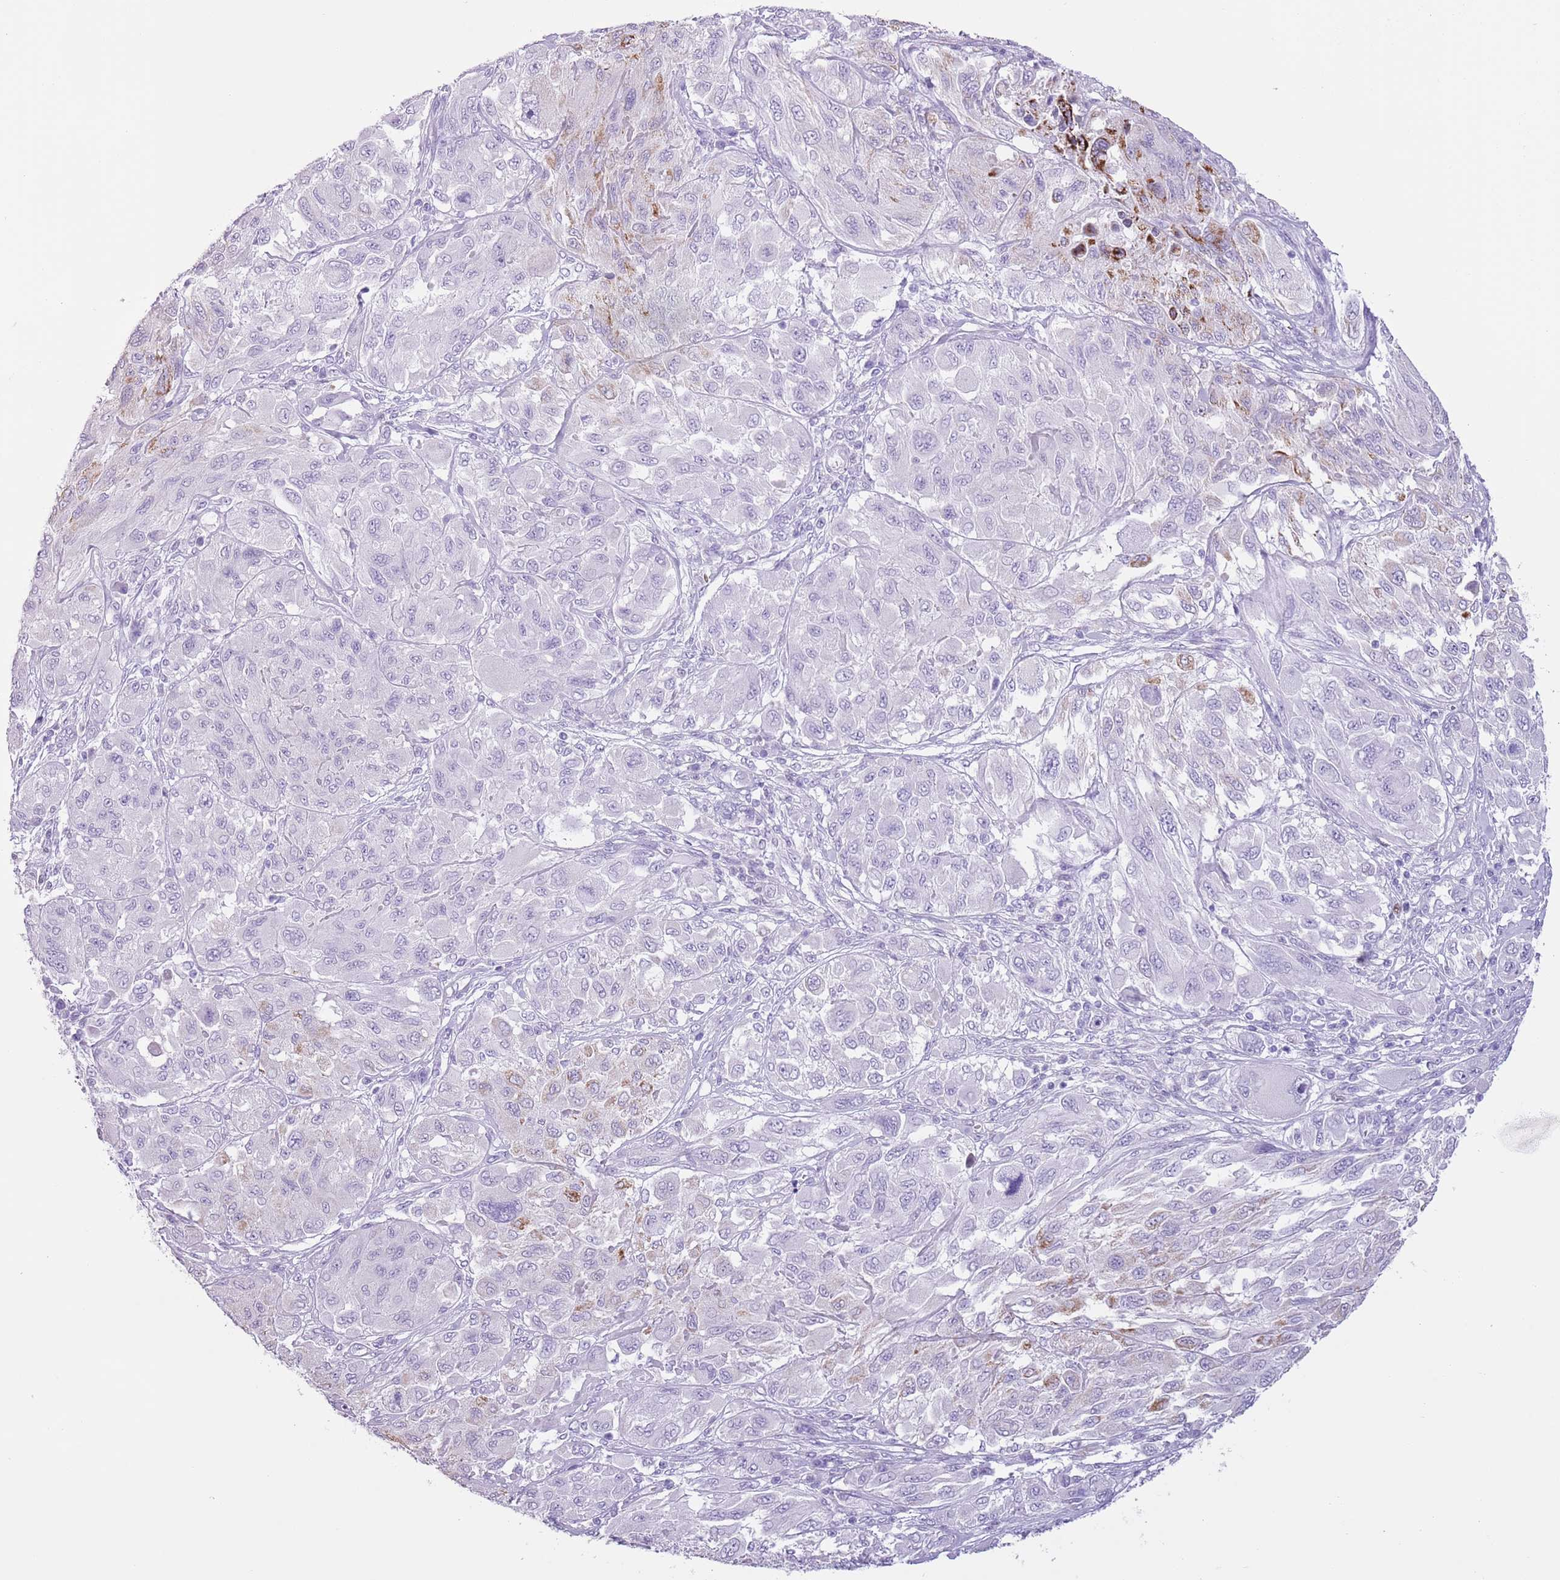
{"staining": {"intensity": "negative", "quantity": "none", "location": "none"}, "tissue": "melanoma", "cell_type": "Tumor cells", "image_type": "cancer", "snomed": [{"axis": "morphology", "description": "Malignant melanoma, NOS"}, {"axis": "topography", "description": "Skin"}], "caption": "A micrograph of malignant melanoma stained for a protein reveals no brown staining in tumor cells.", "gene": "SLC7A14", "patient": {"sex": "female", "age": 91}}